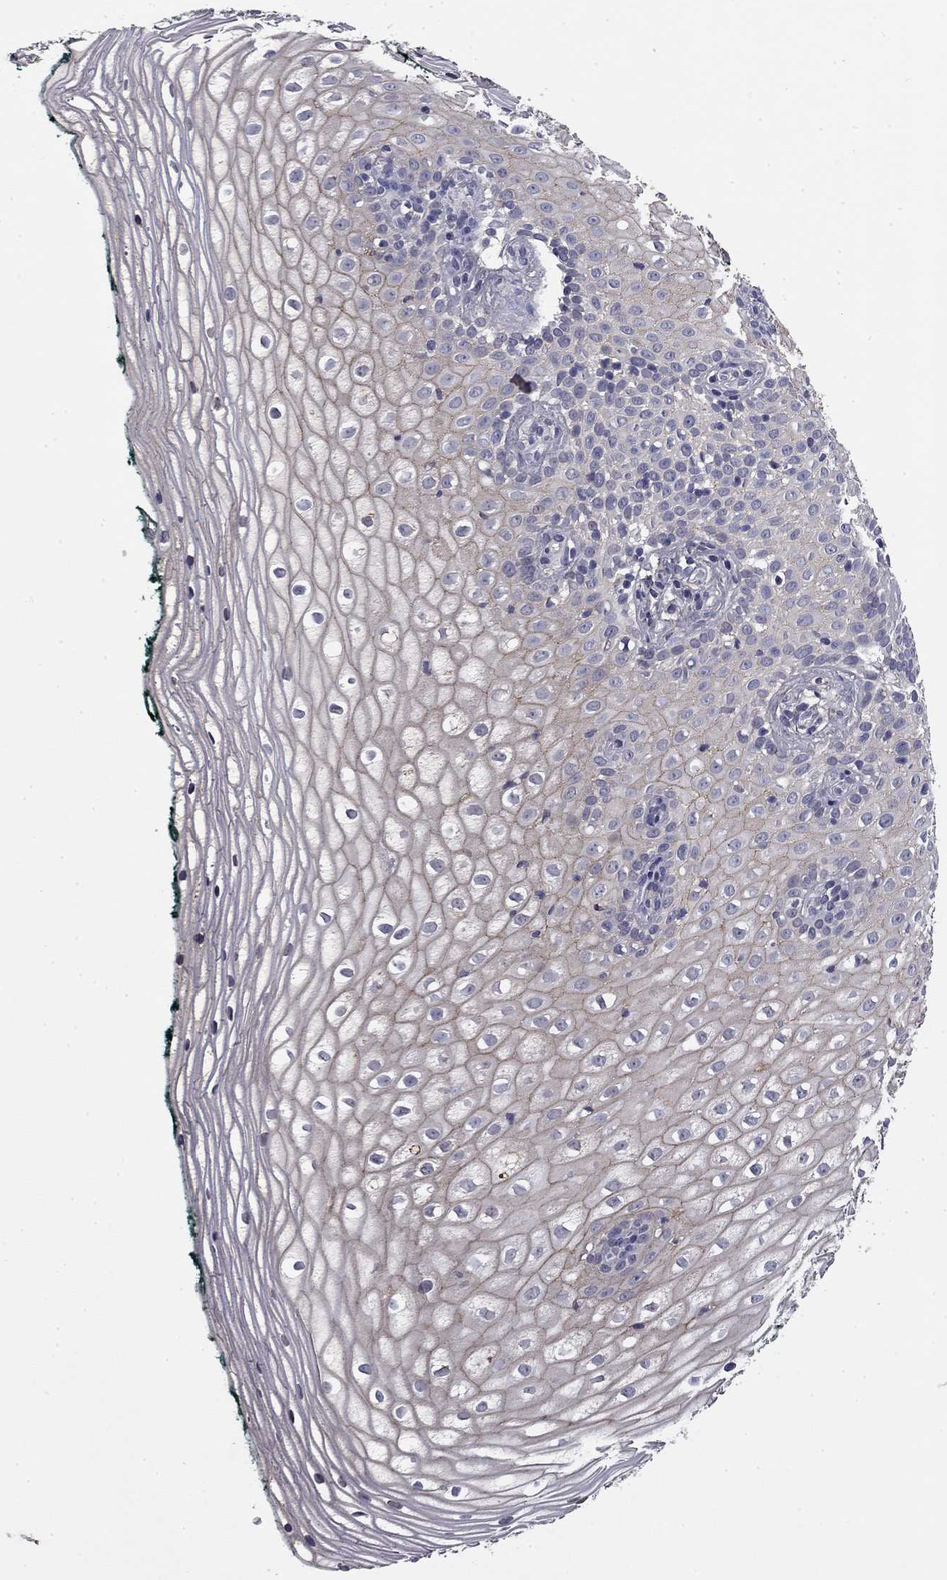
{"staining": {"intensity": "negative", "quantity": "none", "location": "none"}, "tissue": "vagina", "cell_type": "Squamous epithelial cells", "image_type": "normal", "snomed": [{"axis": "morphology", "description": "Normal tissue, NOS"}, {"axis": "topography", "description": "Vagina"}], "caption": "IHC of unremarkable vagina reveals no positivity in squamous epithelial cells. (Brightfield microscopy of DAB immunohistochemistry (IHC) at high magnification).", "gene": "COL2A1", "patient": {"sex": "female", "age": 47}}